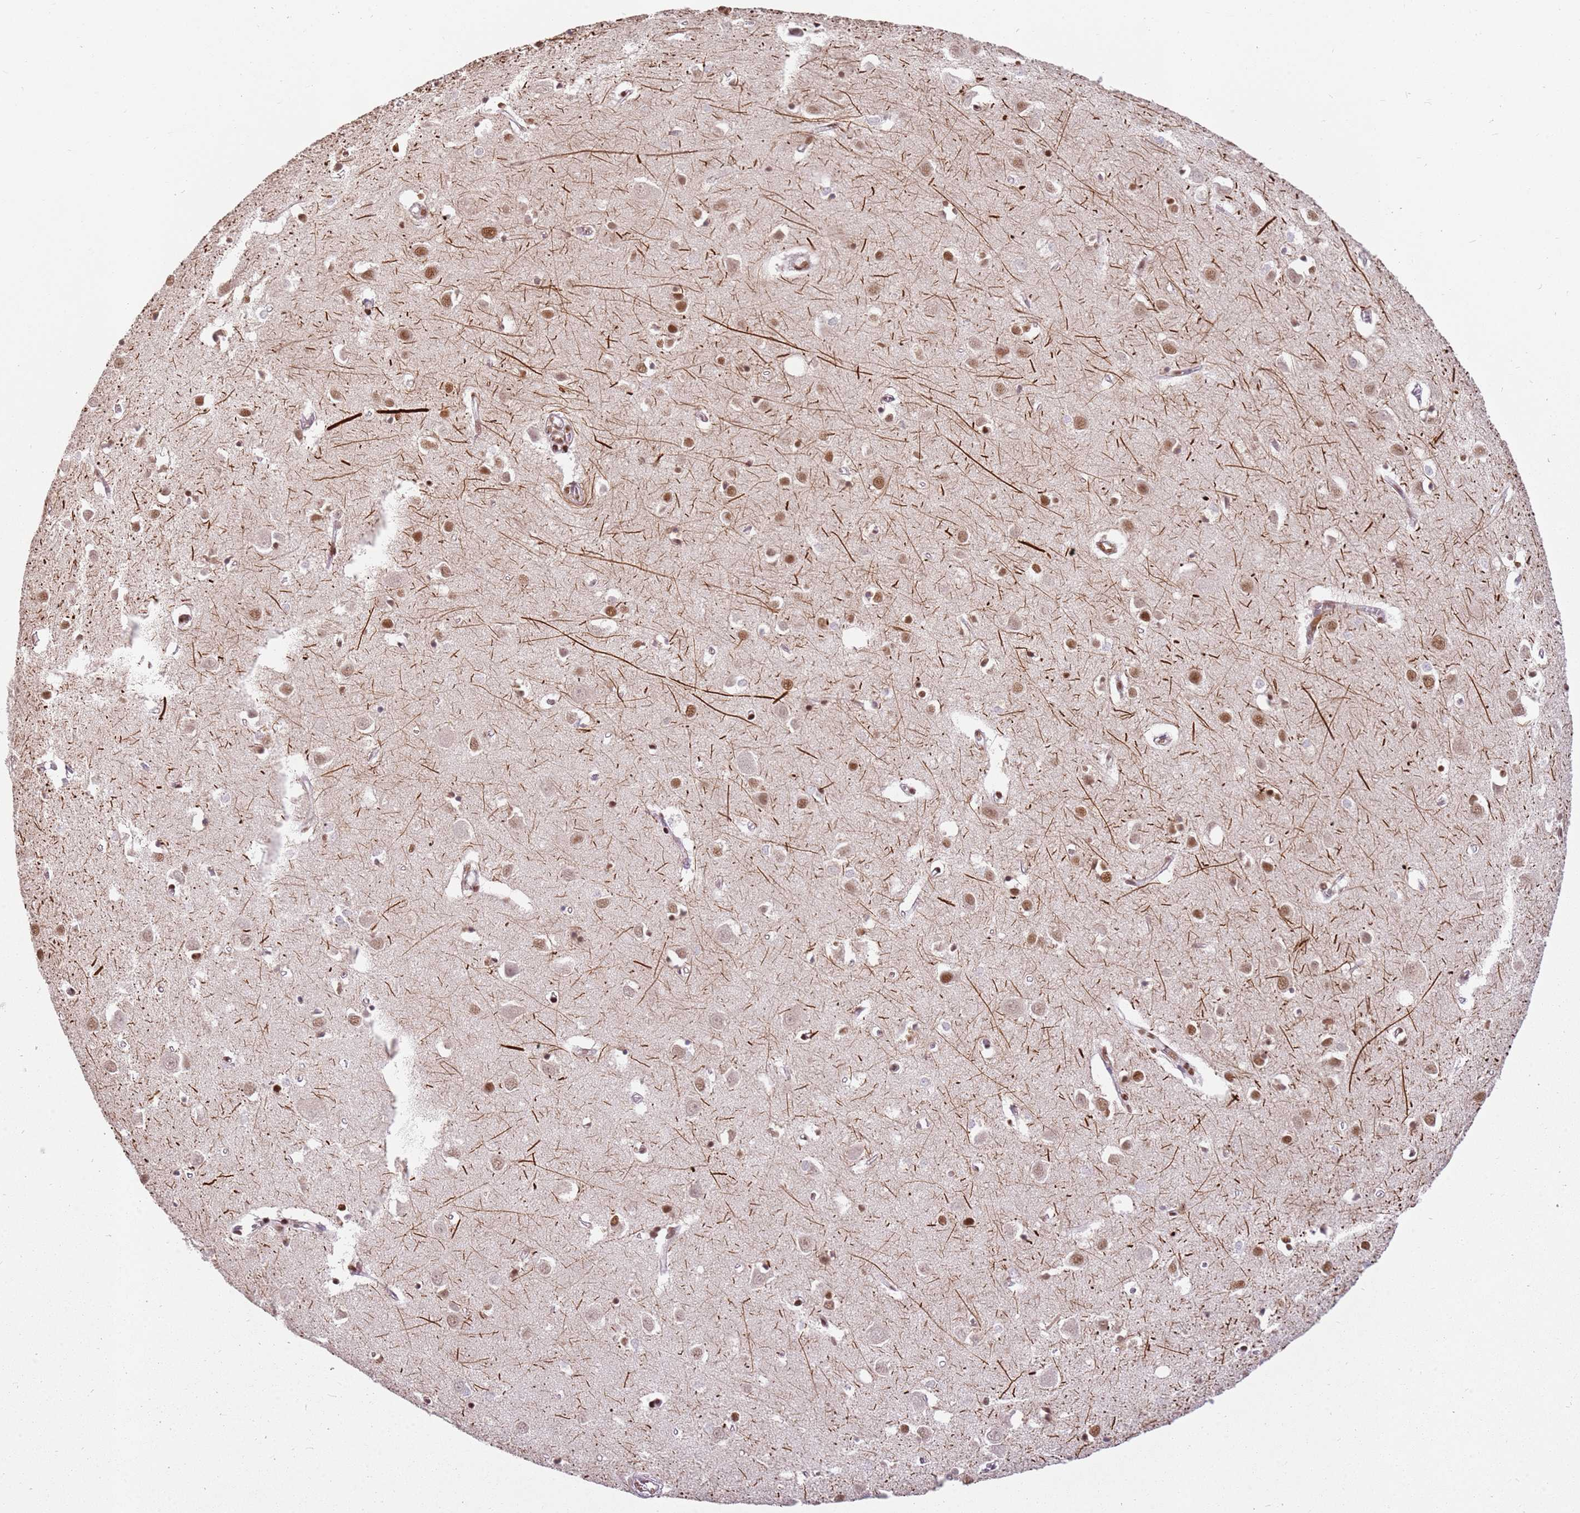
{"staining": {"intensity": "moderate", "quantity": "25%-75%", "location": "nuclear"}, "tissue": "cerebral cortex", "cell_type": "Endothelial cells", "image_type": "normal", "snomed": [{"axis": "morphology", "description": "Normal tissue, NOS"}, {"axis": "topography", "description": "Cerebral cortex"}], "caption": "The image demonstrates staining of unremarkable cerebral cortex, revealing moderate nuclear protein staining (brown color) within endothelial cells. (brown staining indicates protein expression, while blue staining denotes nuclei).", "gene": "TENT4A", "patient": {"sex": "female", "age": 64}}